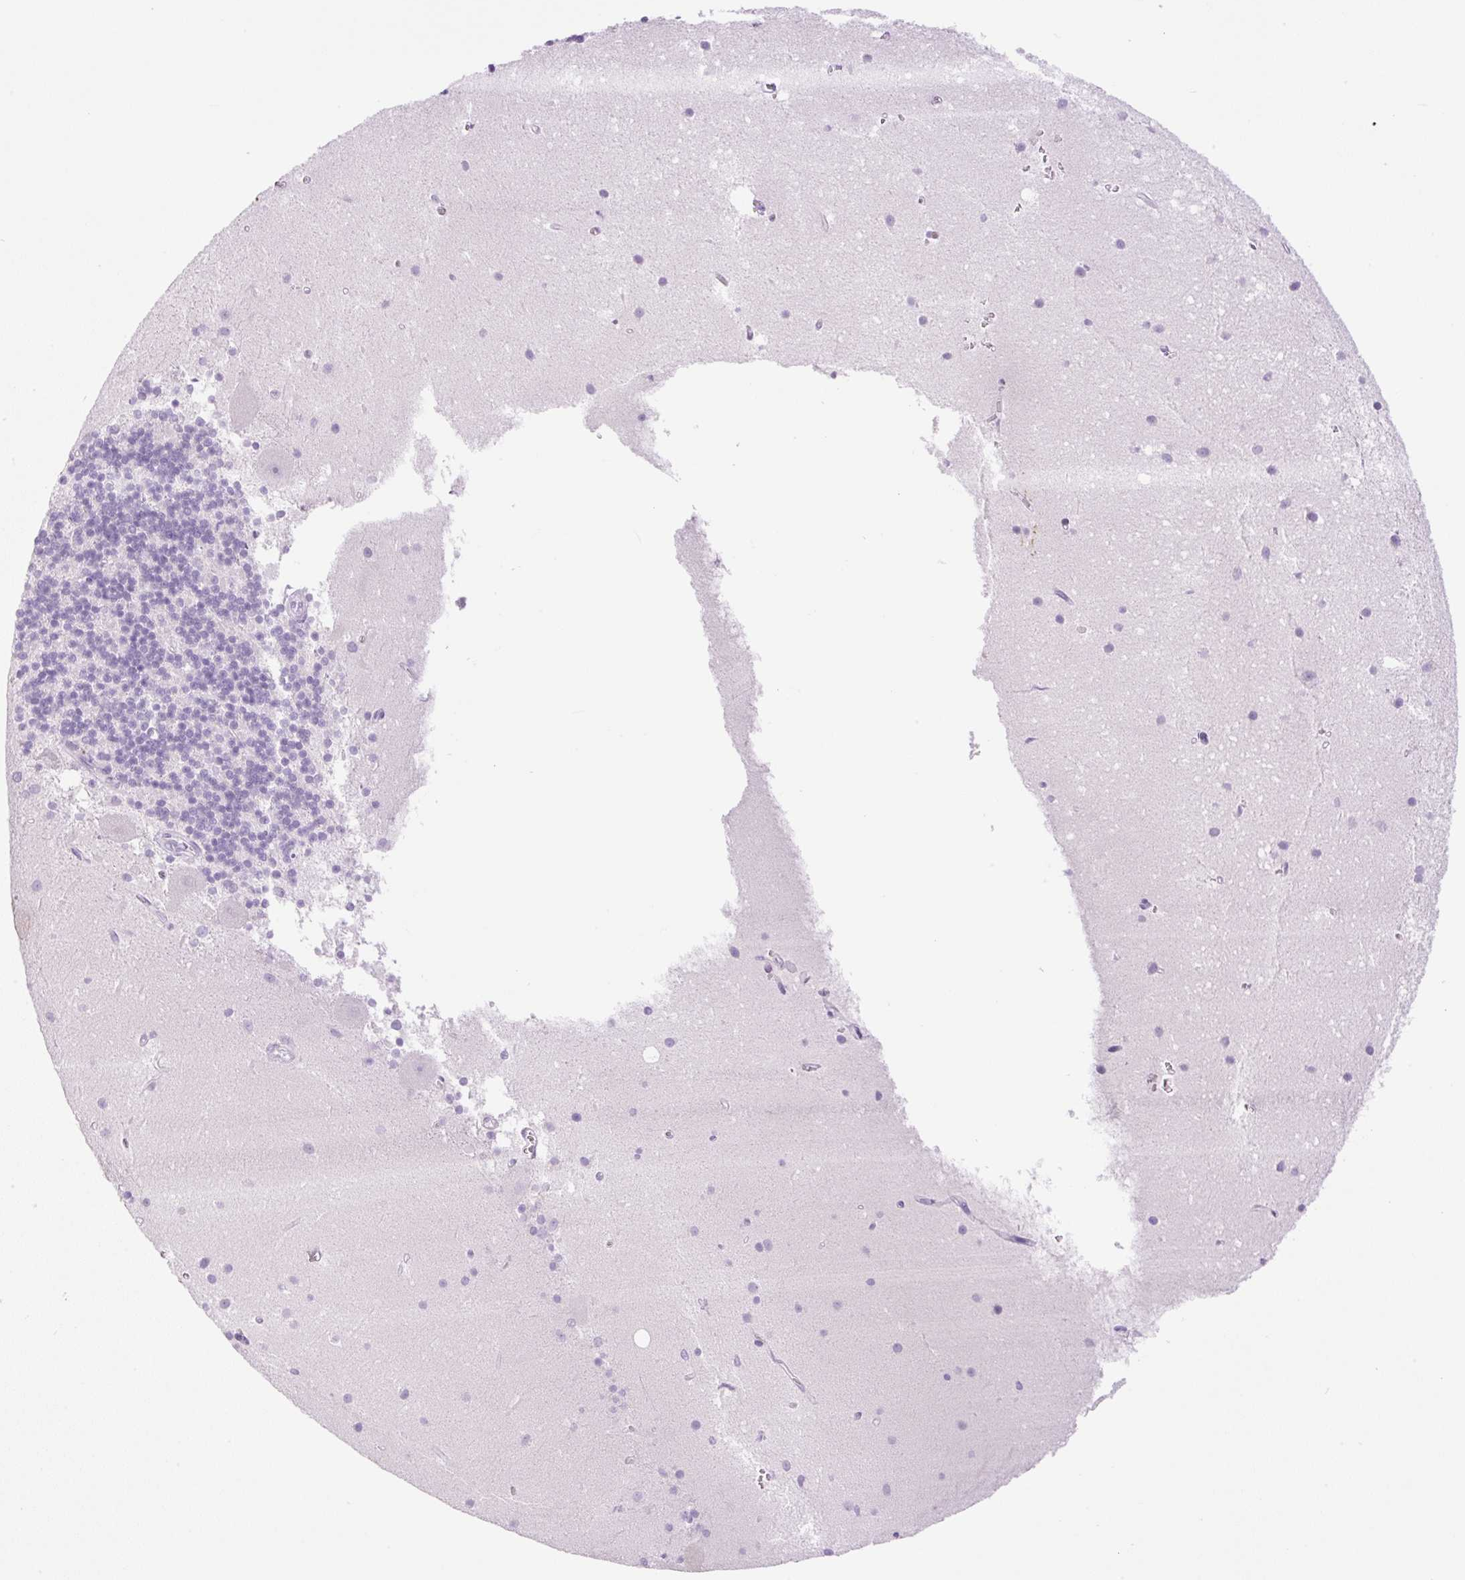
{"staining": {"intensity": "negative", "quantity": "none", "location": "none"}, "tissue": "cerebellum", "cell_type": "Cells in granular layer", "image_type": "normal", "snomed": [{"axis": "morphology", "description": "Normal tissue, NOS"}, {"axis": "topography", "description": "Cerebellum"}], "caption": "The histopathology image displays no staining of cells in granular layer in benign cerebellum. (Brightfield microscopy of DAB (3,3'-diaminobenzidine) immunohistochemistry at high magnification).", "gene": "SPRR4", "patient": {"sex": "male", "age": 54}}